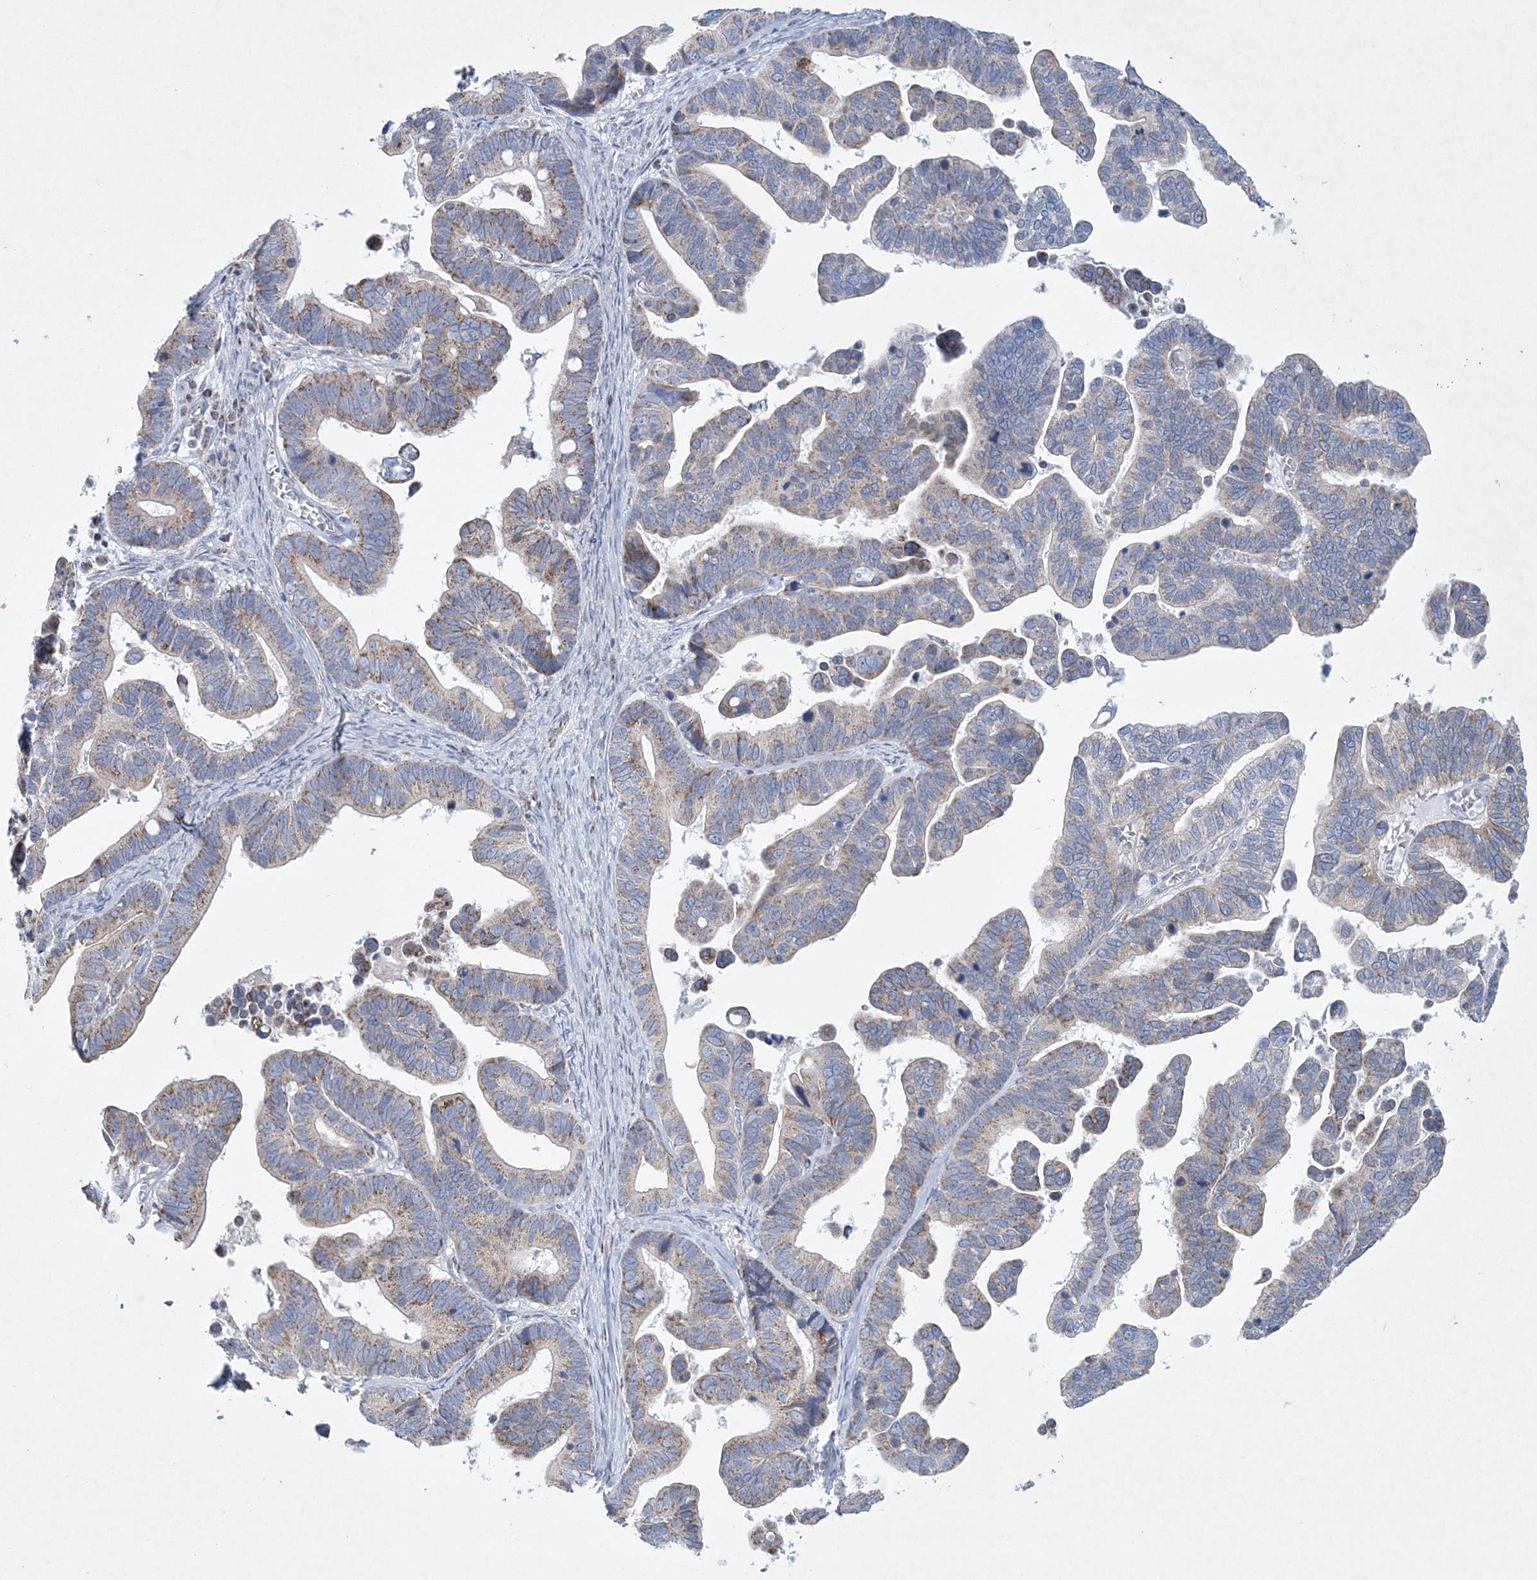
{"staining": {"intensity": "weak", "quantity": "25%-75%", "location": "cytoplasmic/membranous"}, "tissue": "ovarian cancer", "cell_type": "Tumor cells", "image_type": "cancer", "snomed": [{"axis": "morphology", "description": "Cystadenocarcinoma, serous, NOS"}, {"axis": "topography", "description": "Ovary"}], "caption": "Protein positivity by immunohistochemistry shows weak cytoplasmic/membranous staining in approximately 25%-75% of tumor cells in ovarian cancer.", "gene": "CES4A", "patient": {"sex": "female", "age": 56}}